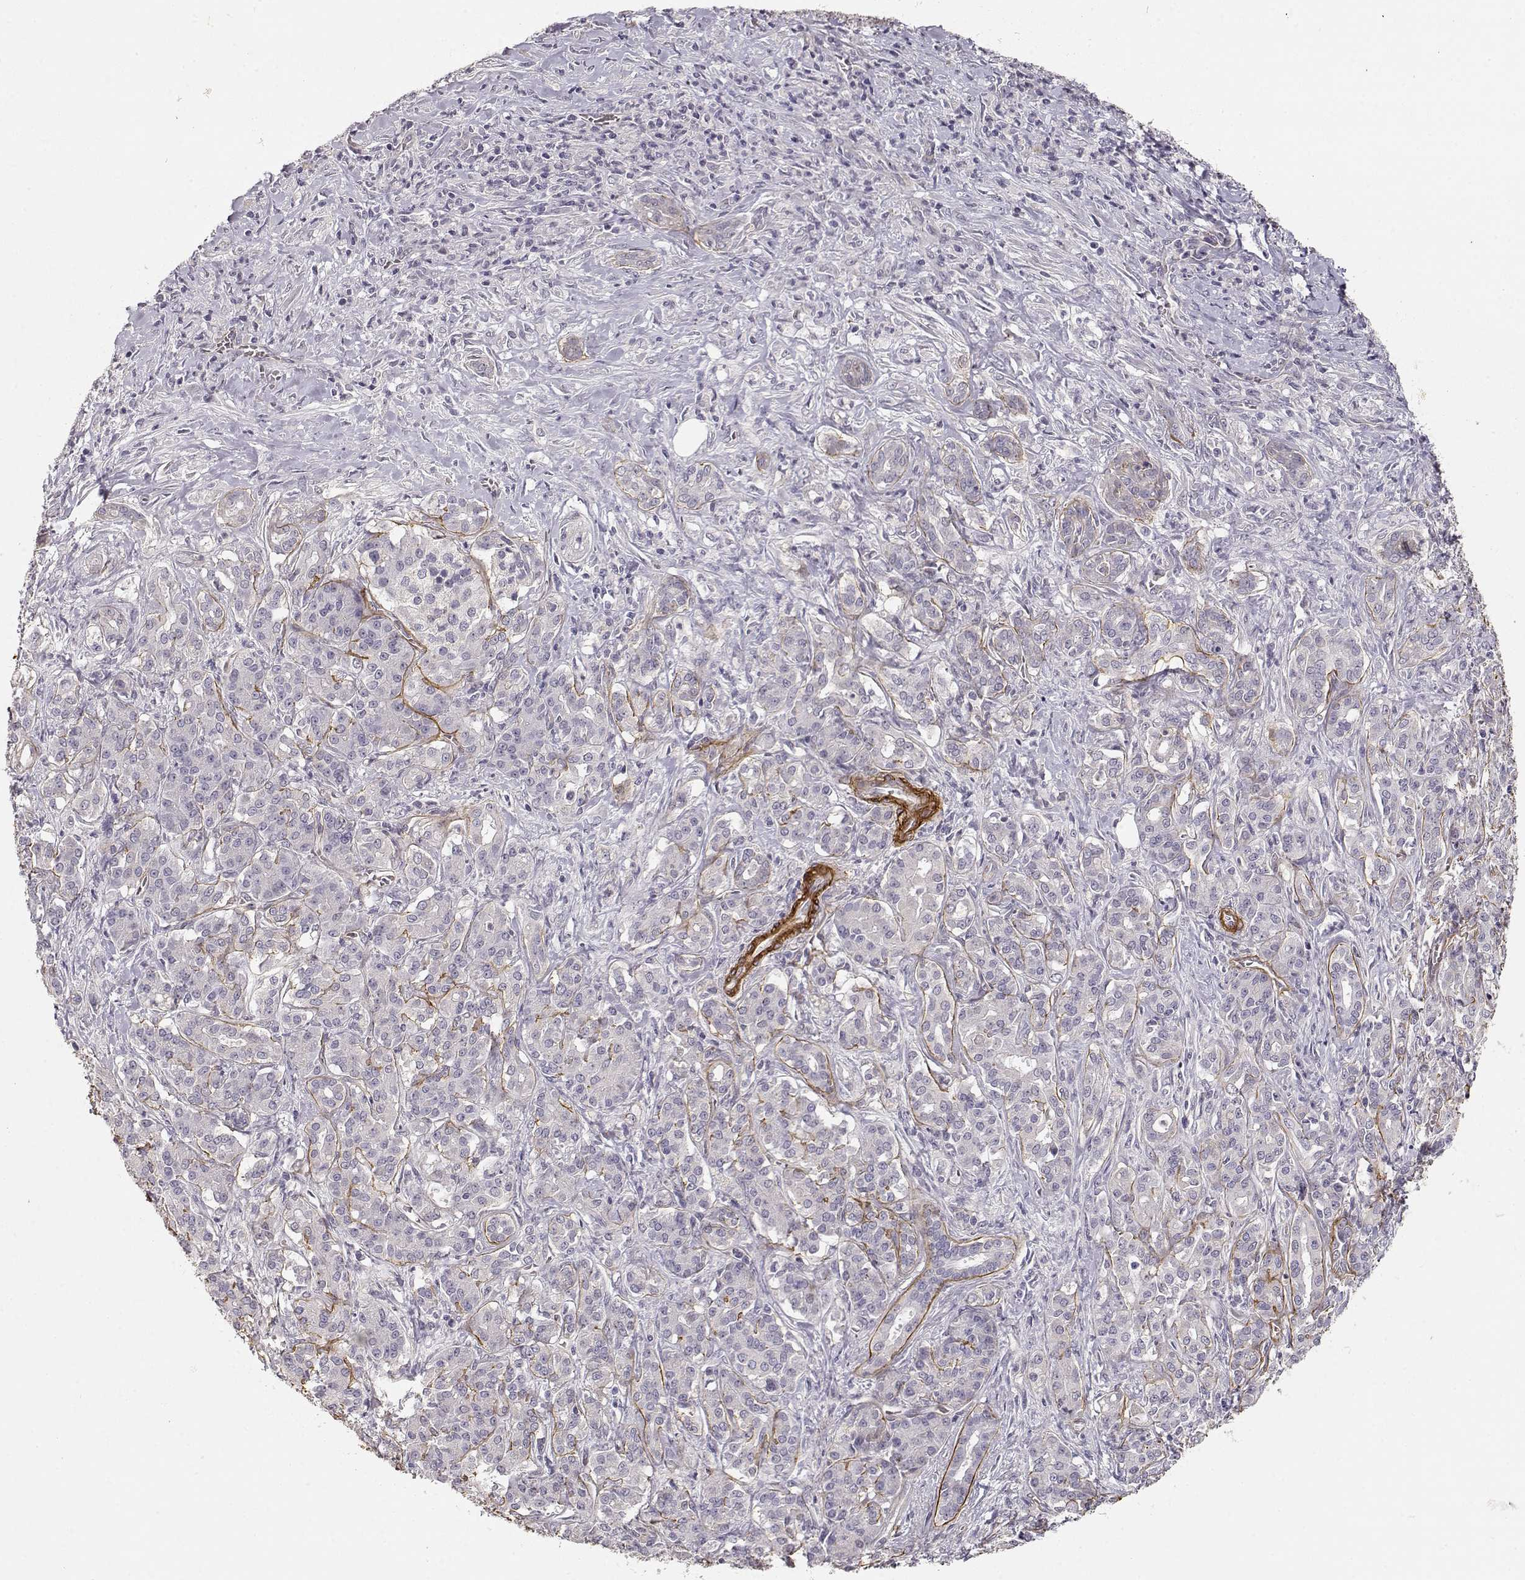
{"staining": {"intensity": "negative", "quantity": "none", "location": "none"}, "tissue": "pancreatic cancer", "cell_type": "Tumor cells", "image_type": "cancer", "snomed": [{"axis": "morphology", "description": "Normal tissue, NOS"}, {"axis": "morphology", "description": "Inflammation, NOS"}, {"axis": "morphology", "description": "Adenocarcinoma, NOS"}, {"axis": "topography", "description": "Pancreas"}], "caption": "The micrograph shows no staining of tumor cells in pancreatic adenocarcinoma. (DAB (3,3'-diaminobenzidine) IHC visualized using brightfield microscopy, high magnification).", "gene": "LAMA5", "patient": {"sex": "male", "age": 57}}